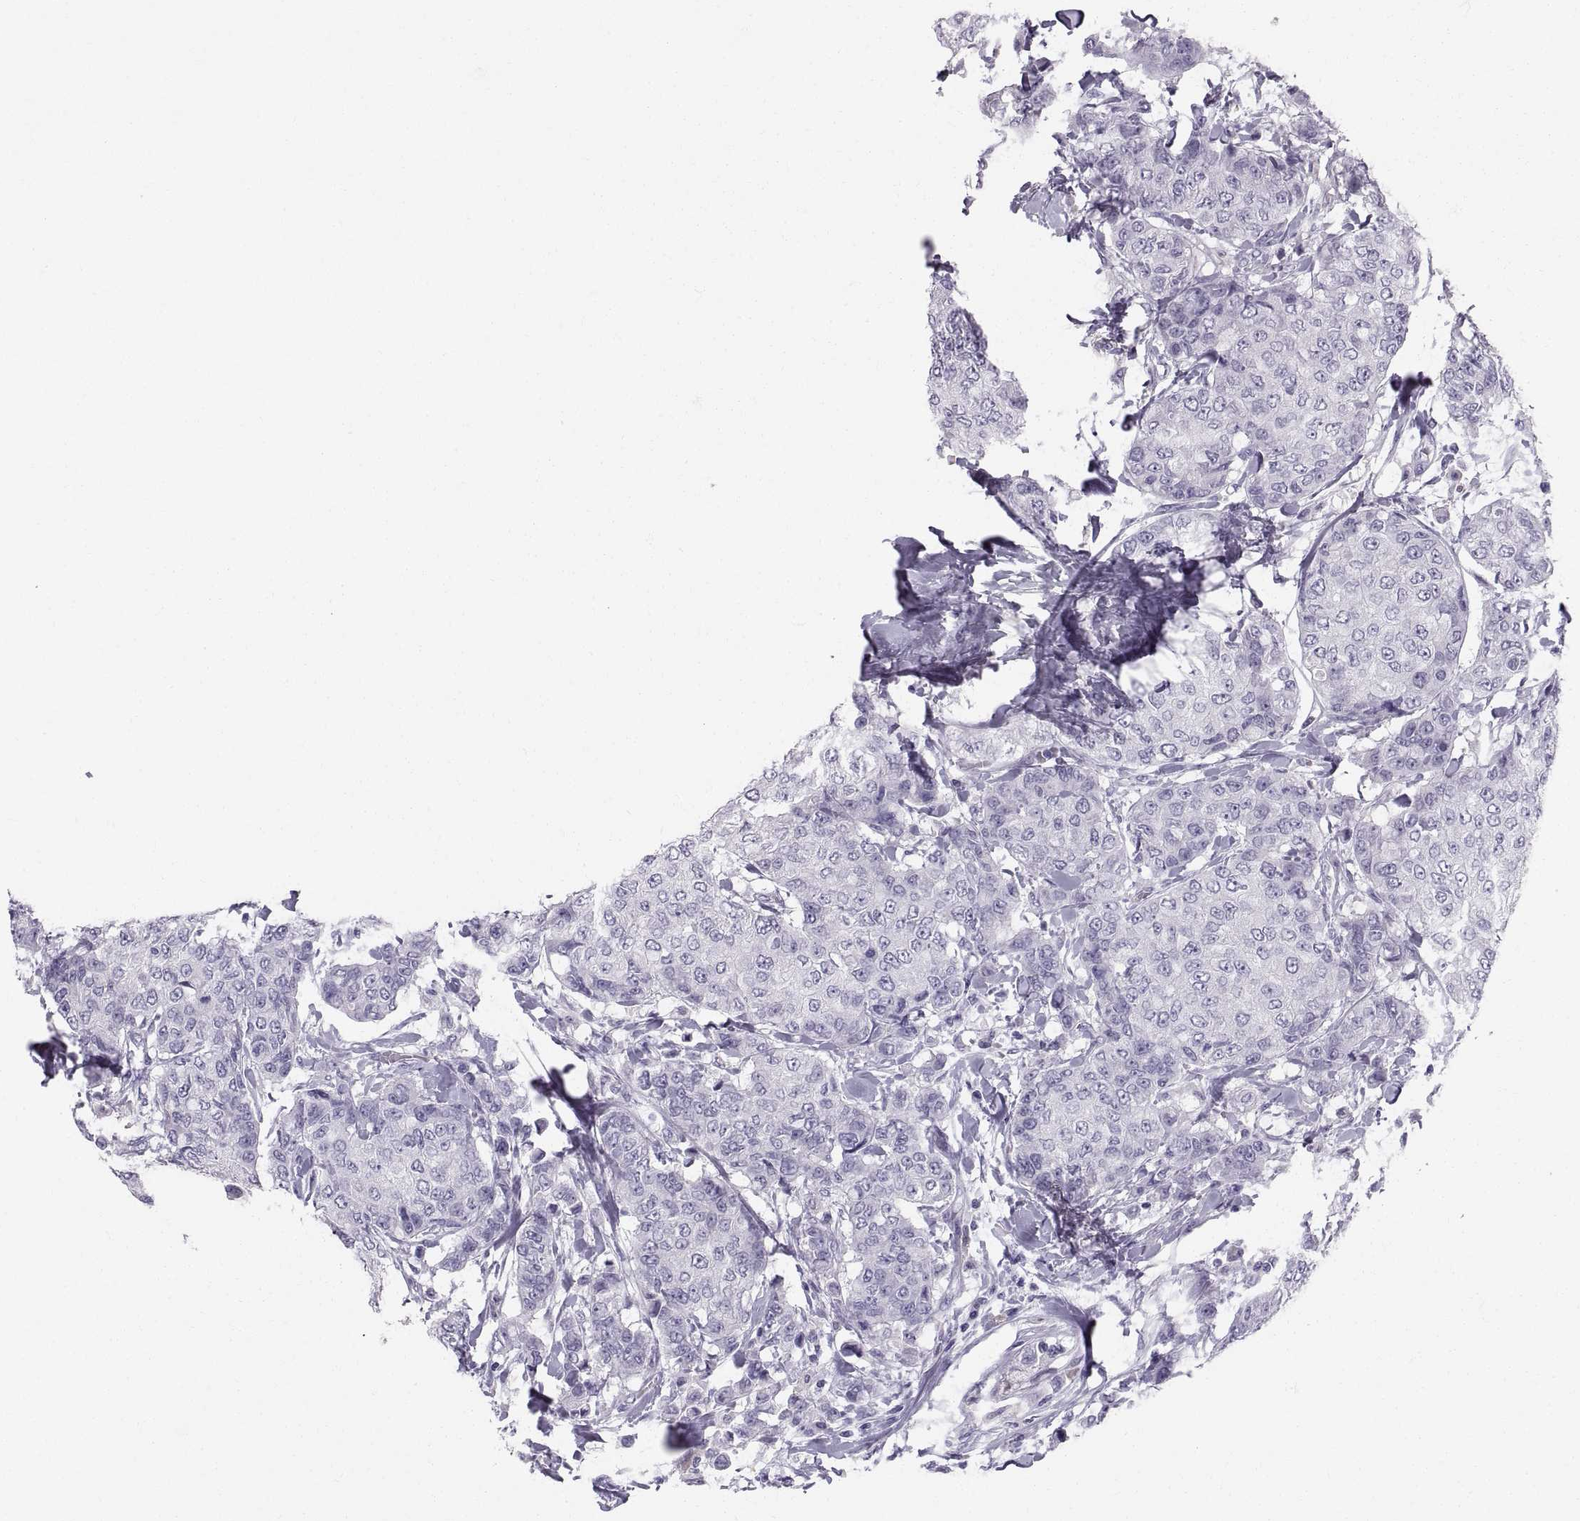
{"staining": {"intensity": "negative", "quantity": "none", "location": "none"}, "tissue": "breast cancer", "cell_type": "Tumor cells", "image_type": "cancer", "snomed": [{"axis": "morphology", "description": "Duct carcinoma"}, {"axis": "topography", "description": "Breast"}], "caption": "The immunohistochemistry histopathology image has no significant staining in tumor cells of breast cancer tissue.", "gene": "SLC22A6", "patient": {"sex": "female", "age": 27}}